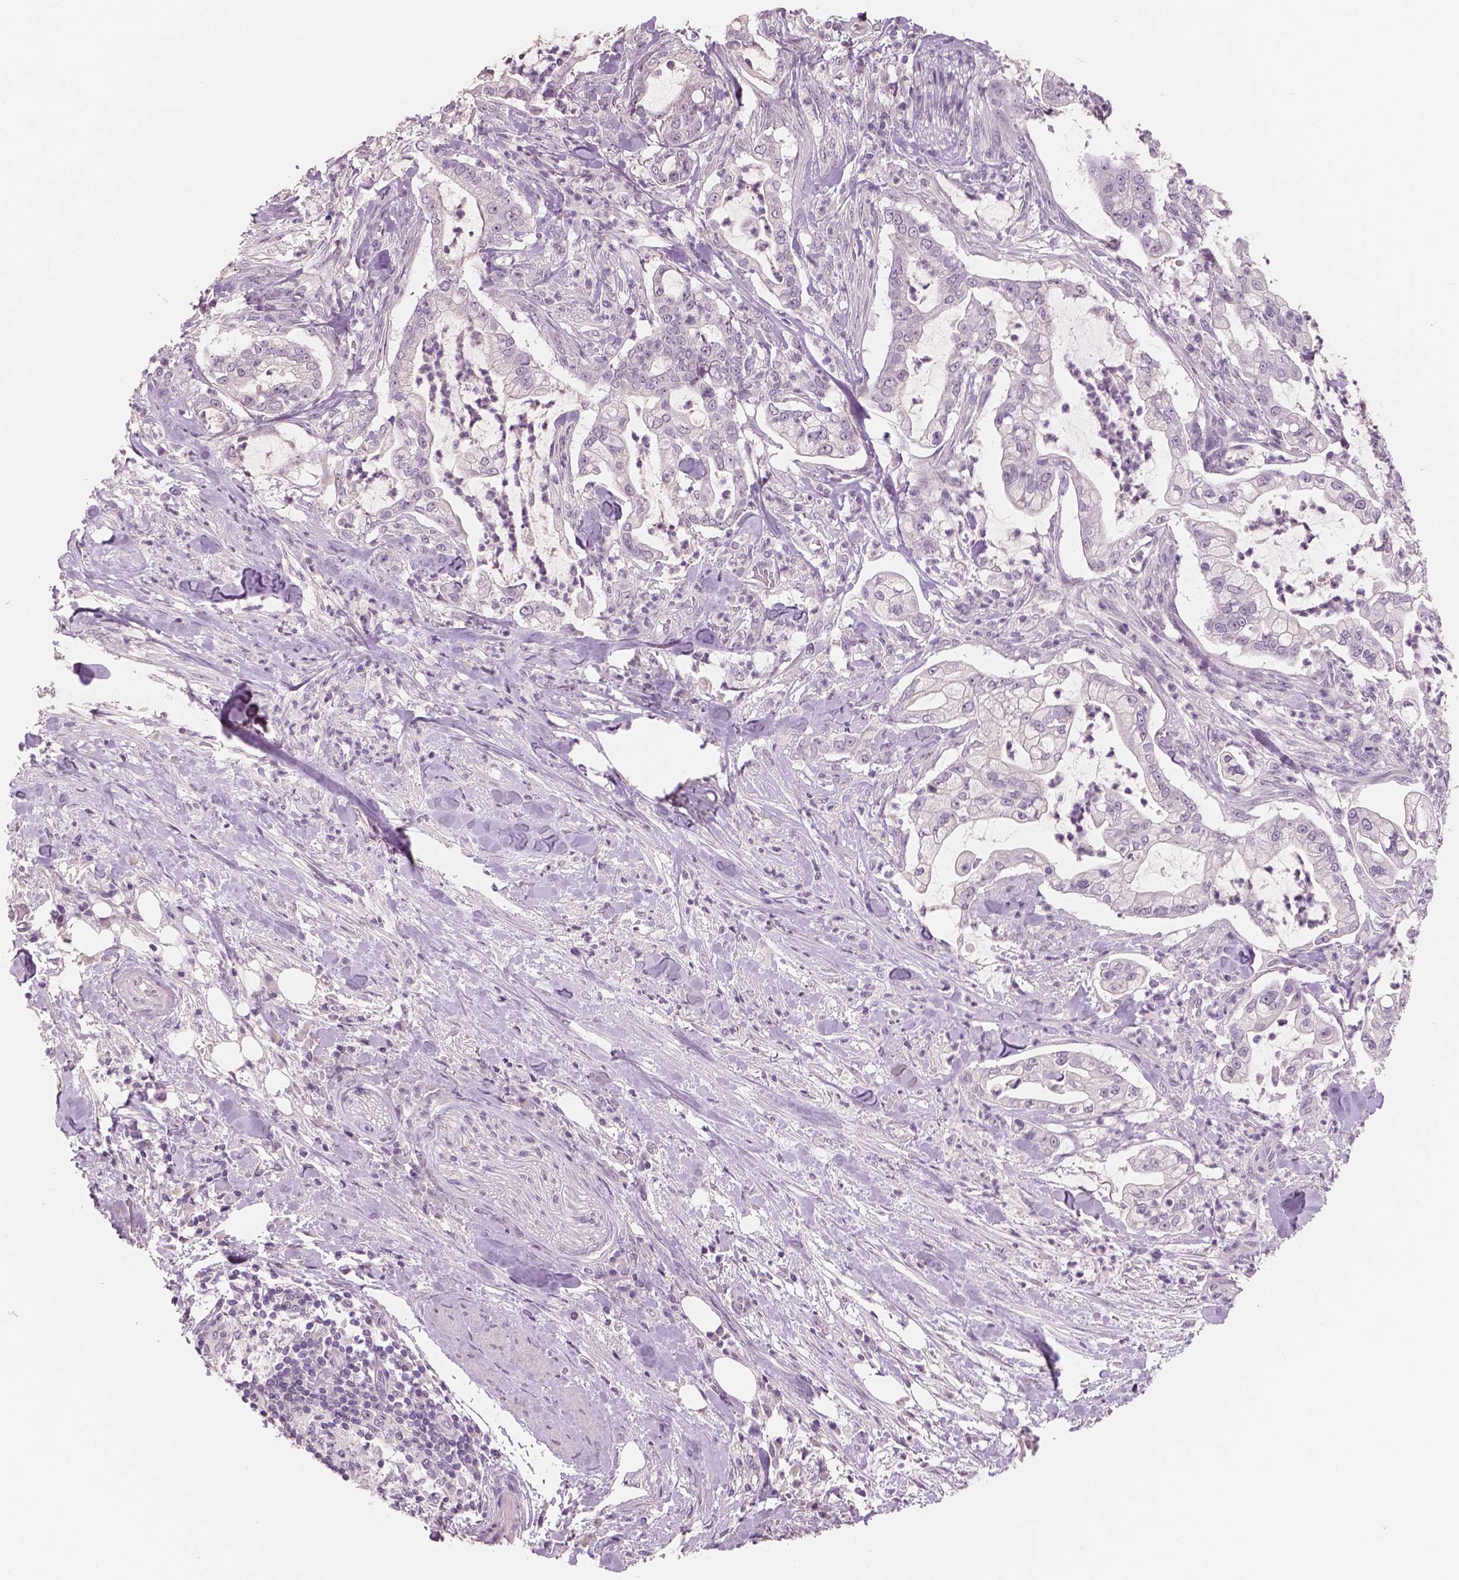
{"staining": {"intensity": "negative", "quantity": "none", "location": "none"}, "tissue": "pancreatic cancer", "cell_type": "Tumor cells", "image_type": "cancer", "snomed": [{"axis": "morphology", "description": "Adenocarcinoma, NOS"}, {"axis": "topography", "description": "Pancreas"}], "caption": "Photomicrograph shows no significant protein staining in tumor cells of pancreatic cancer (adenocarcinoma).", "gene": "NECAB1", "patient": {"sex": "female", "age": 69}}